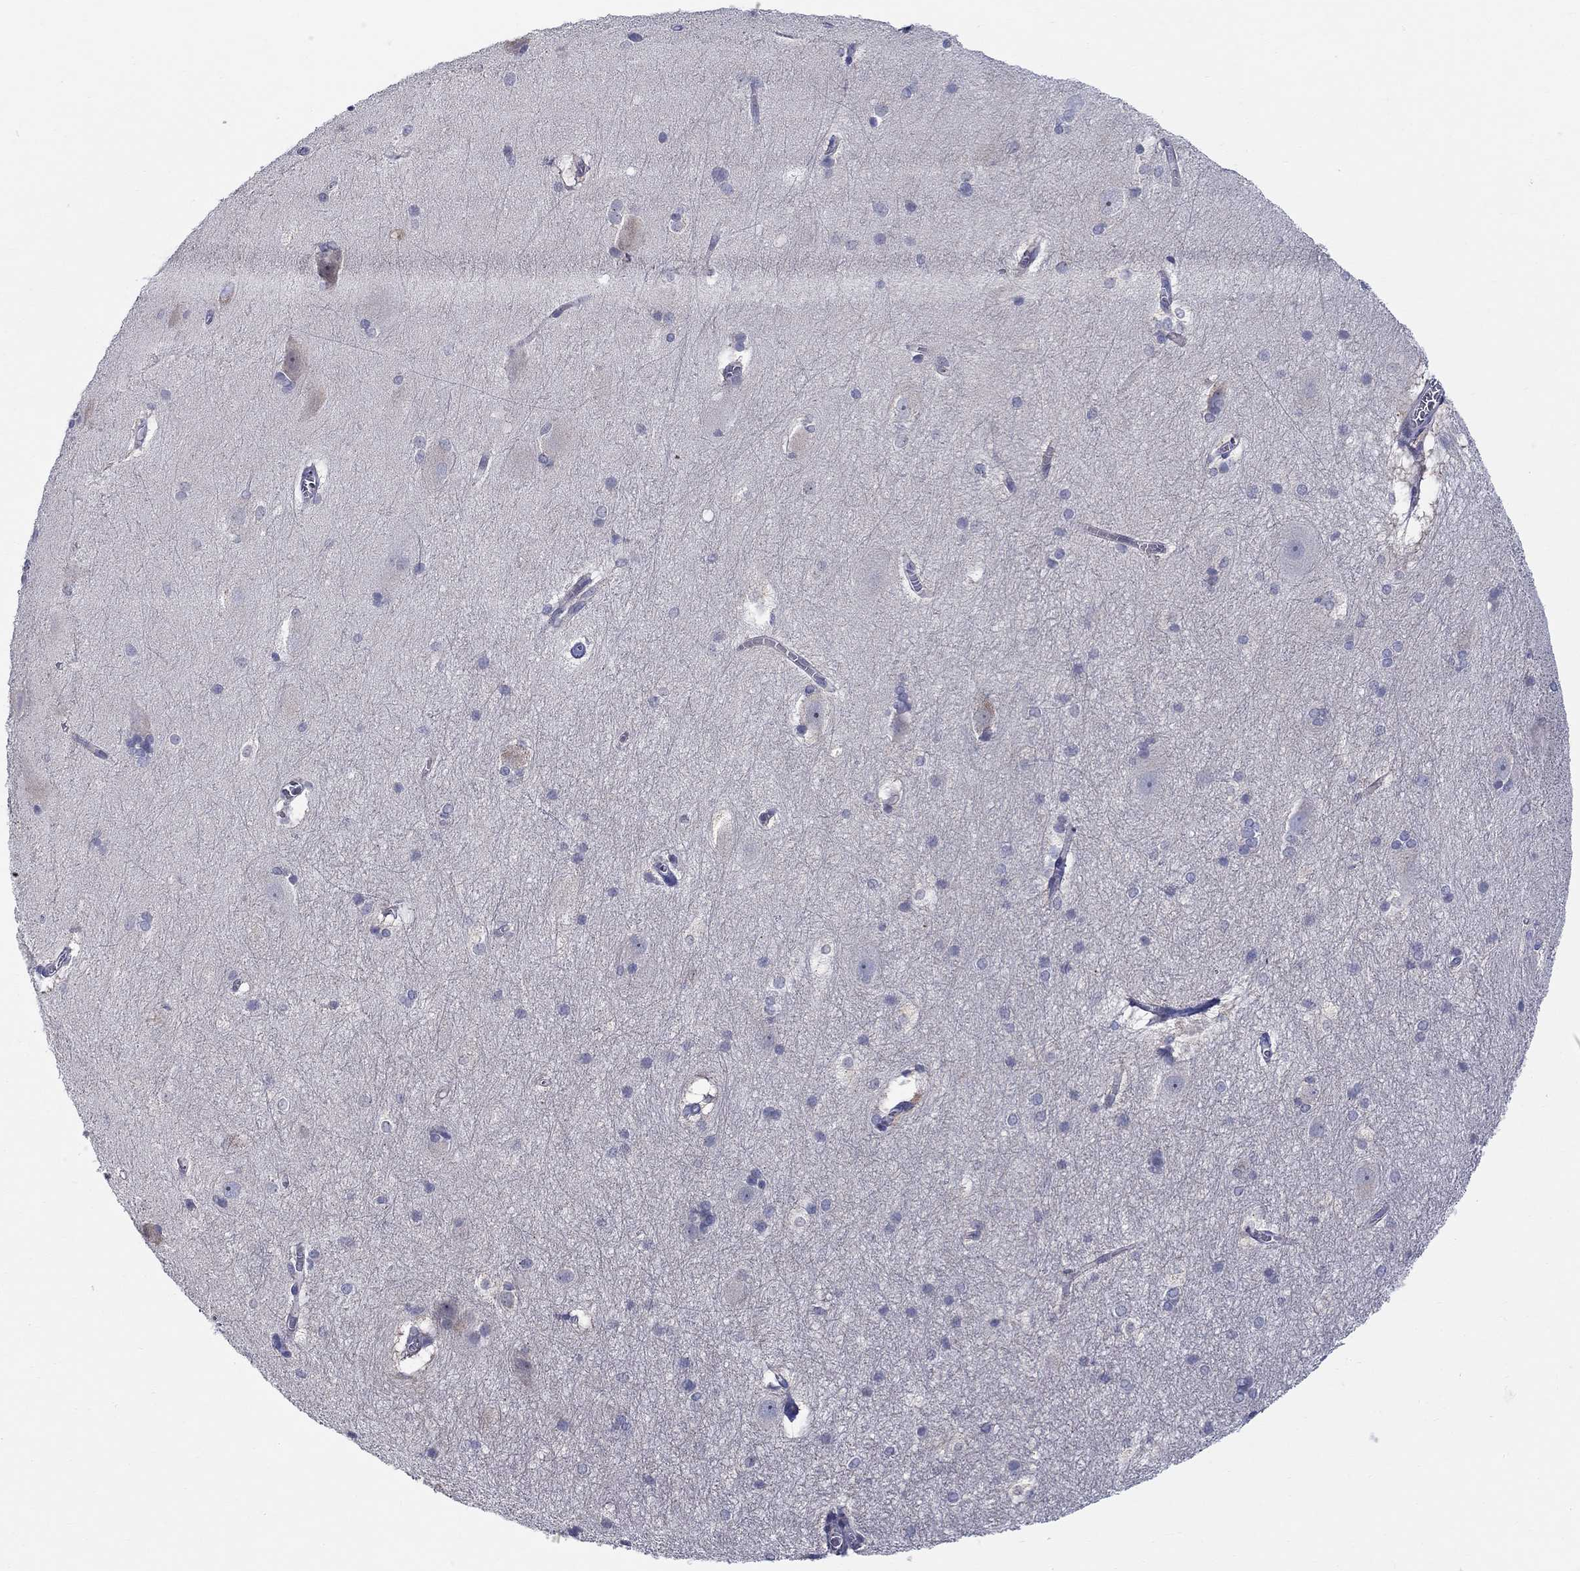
{"staining": {"intensity": "negative", "quantity": "none", "location": "none"}, "tissue": "hippocampus", "cell_type": "Glial cells", "image_type": "normal", "snomed": [{"axis": "morphology", "description": "Normal tissue, NOS"}, {"axis": "topography", "description": "Cerebral cortex"}, {"axis": "topography", "description": "Hippocampus"}], "caption": "Immunohistochemistry (IHC) of benign human hippocampus shows no positivity in glial cells.", "gene": "QRFPR", "patient": {"sex": "female", "age": 19}}